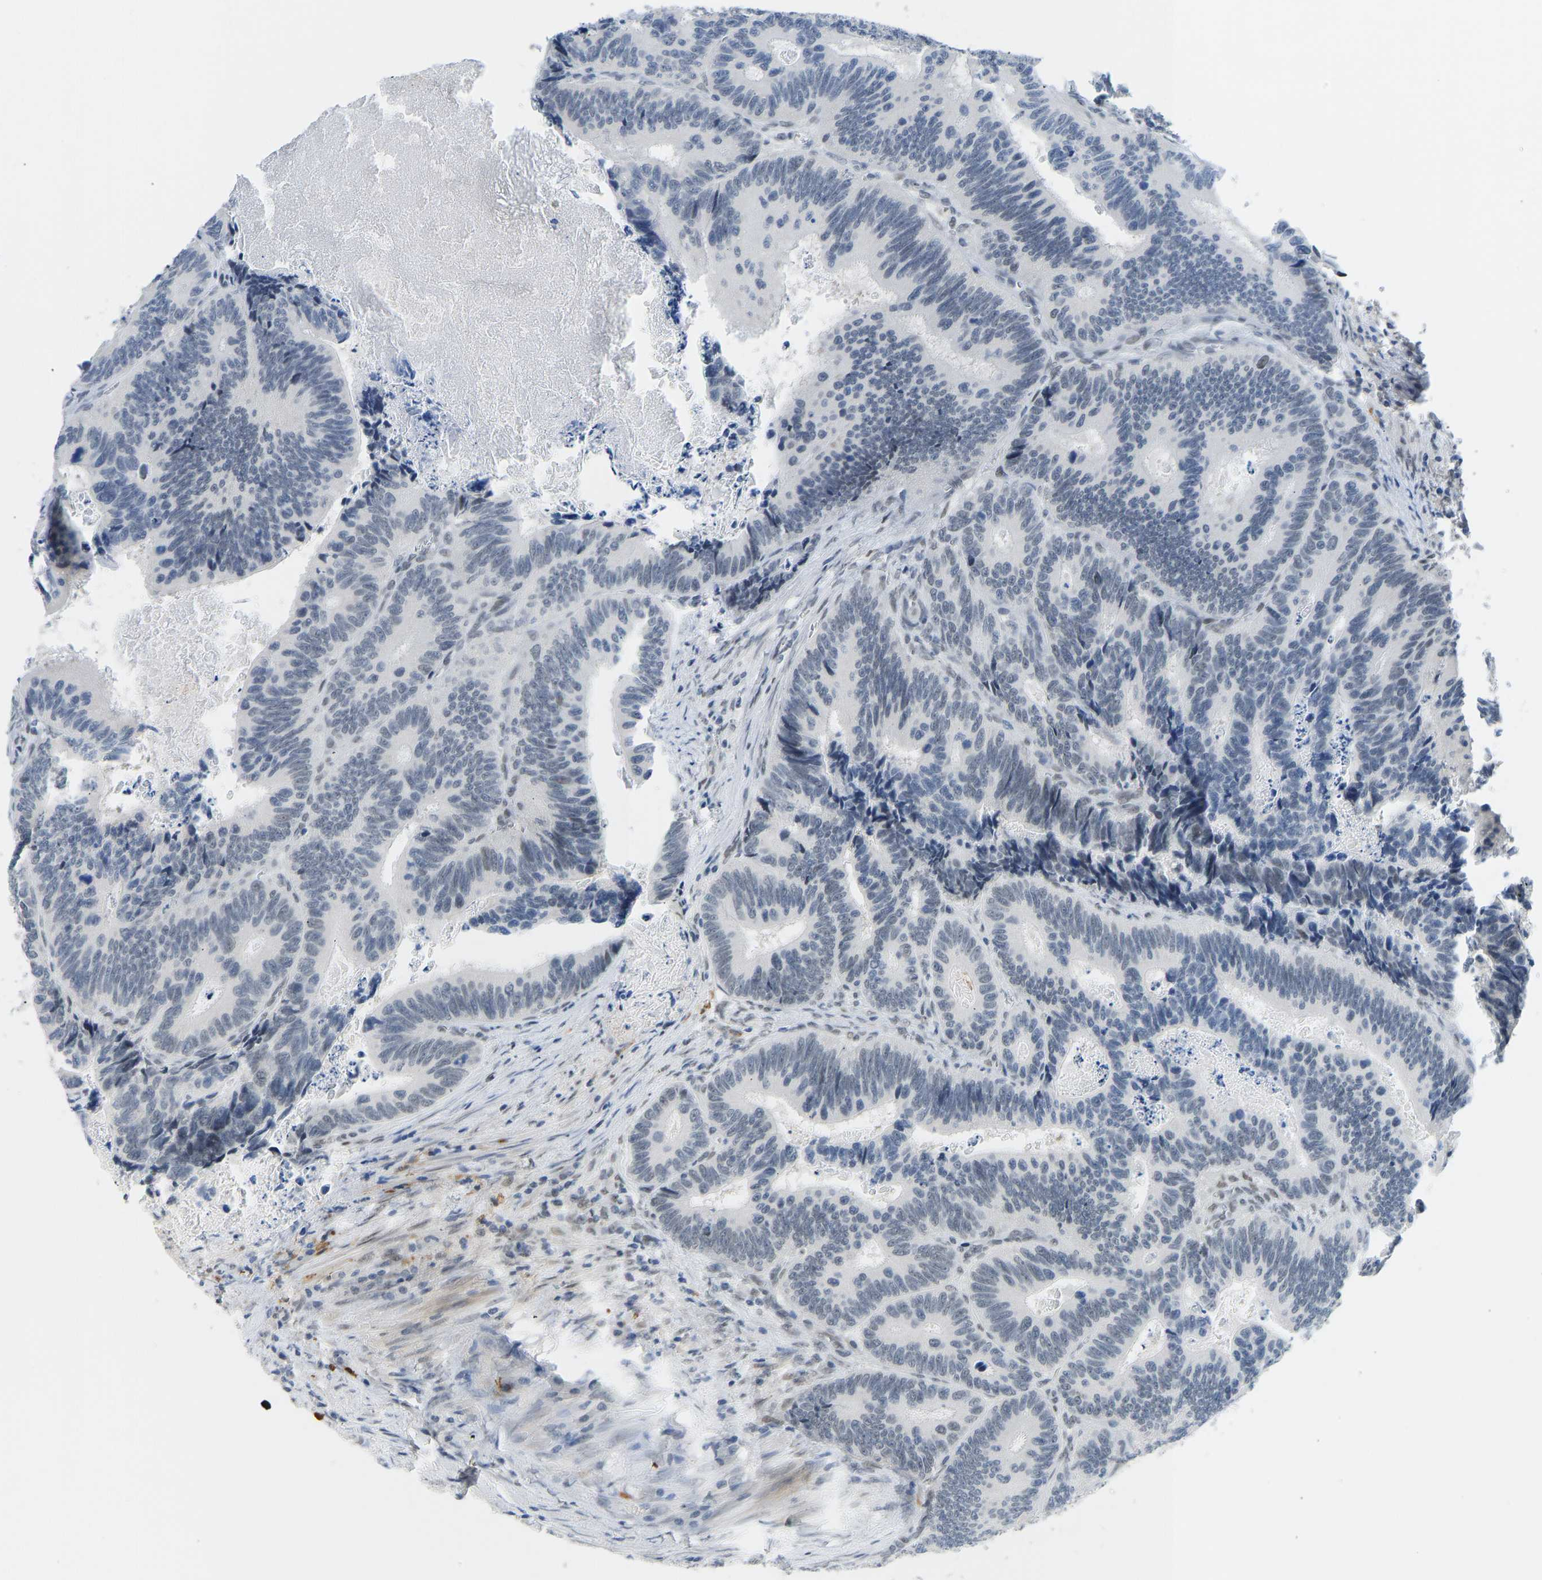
{"staining": {"intensity": "negative", "quantity": "none", "location": "none"}, "tissue": "colorectal cancer", "cell_type": "Tumor cells", "image_type": "cancer", "snomed": [{"axis": "morphology", "description": "Inflammation, NOS"}, {"axis": "morphology", "description": "Adenocarcinoma, NOS"}, {"axis": "topography", "description": "Colon"}], "caption": "Immunohistochemistry of adenocarcinoma (colorectal) shows no staining in tumor cells.", "gene": "TXNDC2", "patient": {"sex": "male", "age": 72}}